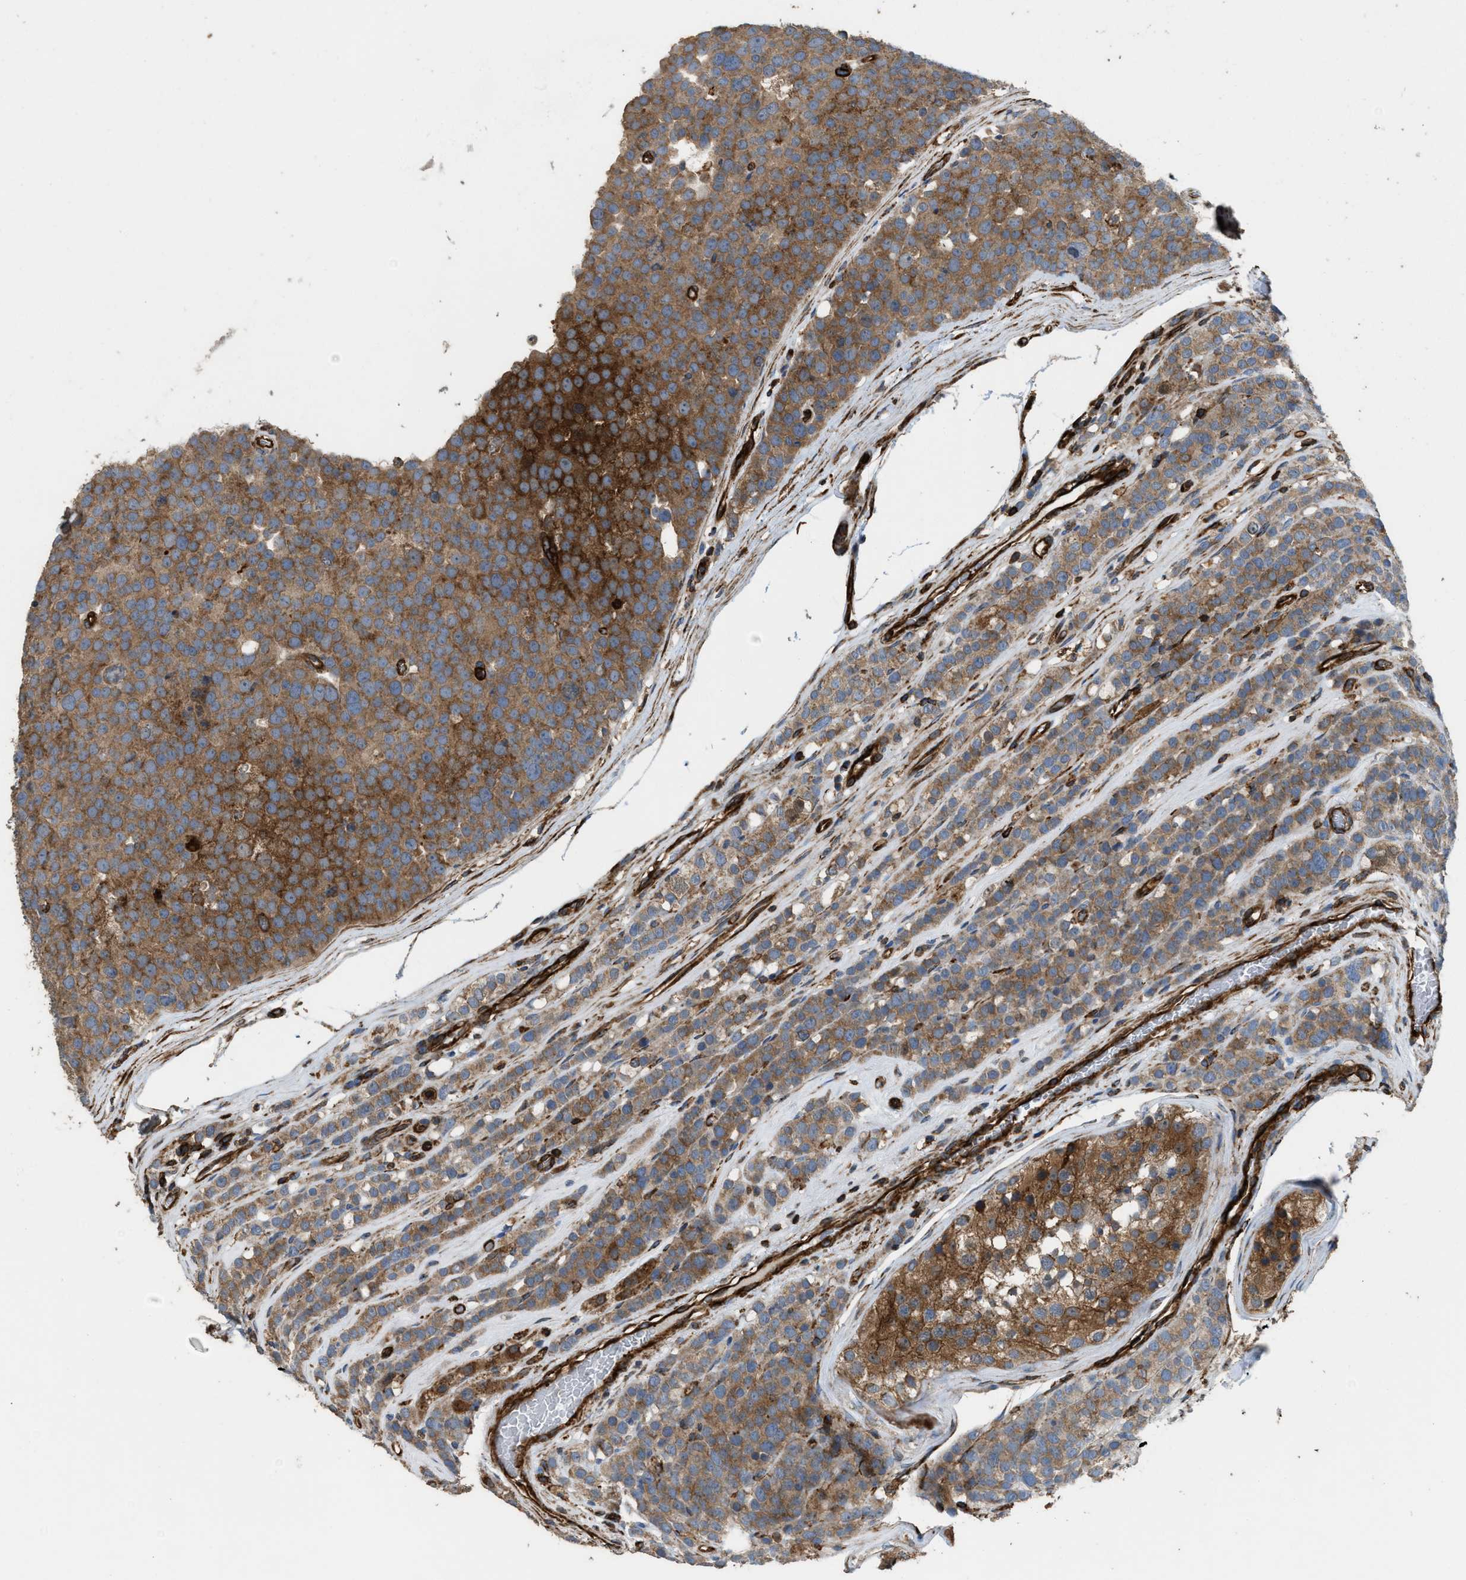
{"staining": {"intensity": "moderate", "quantity": ">75%", "location": "cytoplasmic/membranous"}, "tissue": "testis cancer", "cell_type": "Tumor cells", "image_type": "cancer", "snomed": [{"axis": "morphology", "description": "Seminoma, NOS"}, {"axis": "topography", "description": "Testis"}], "caption": "Immunohistochemistry (IHC) (DAB (3,3'-diaminobenzidine)) staining of human testis seminoma exhibits moderate cytoplasmic/membranous protein positivity in about >75% of tumor cells. (DAB = brown stain, brightfield microscopy at high magnification).", "gene": "EGLN1", "patient": {"sex": "male", "age": 71}}